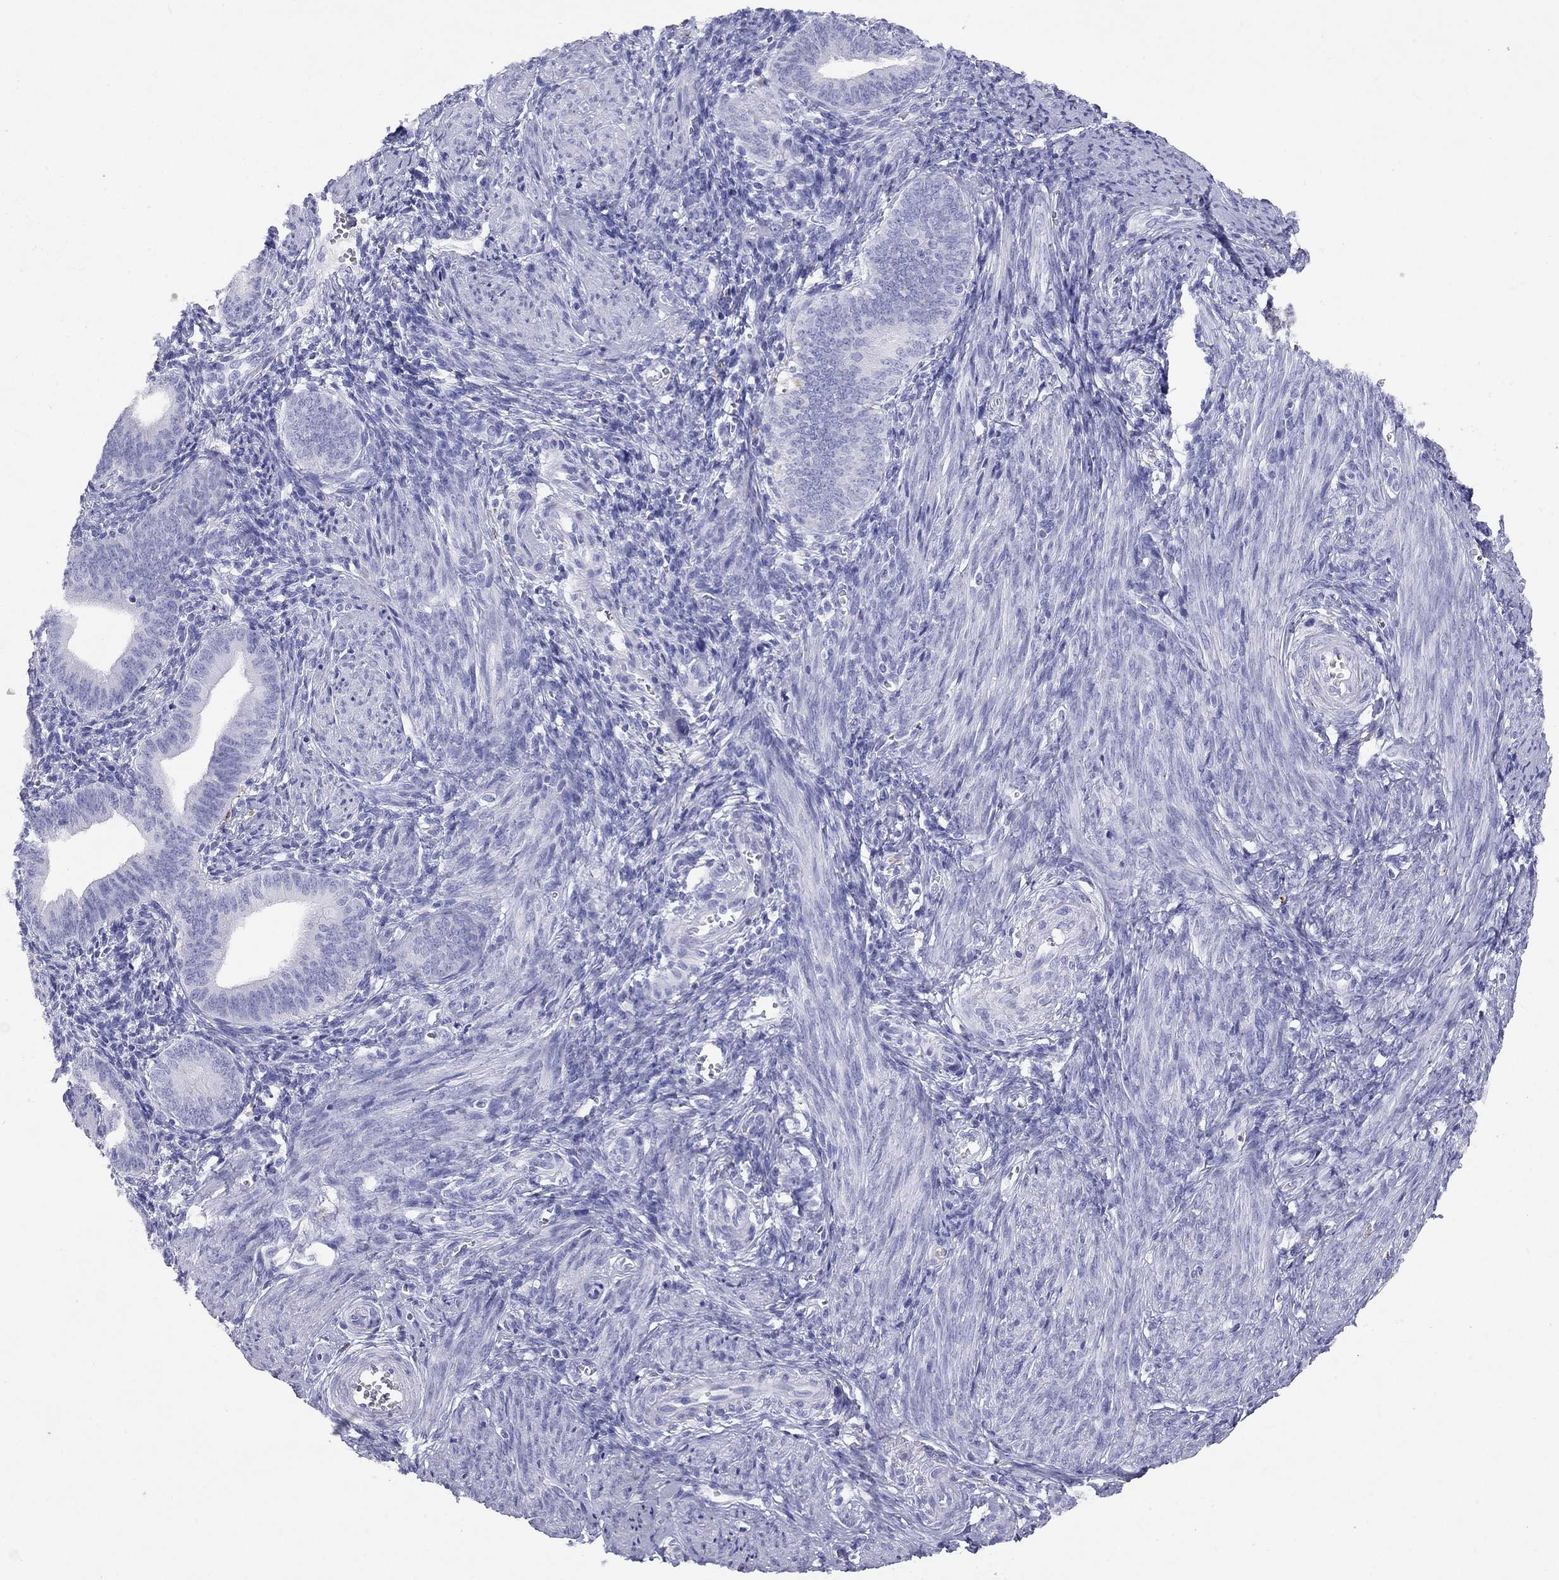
{"staining": {"intensity": "negative", "quantity": "none", "location": "none"}, "tissue": "endometrium", "cell_type": "Cells in endometrial stroma", "image_type": "normal", "snomed": [{"axis": "morphology", "description": "Normal tissue, NOS"}, {"axis": "topography", "description": "Endometrium"}], "caption": "This is a histopathology image of immunohistochemistry staining of unremarkable endometrium, which shows no expression in cells in endometrial stroma.", "gene": "HLA", "patient": {"sex": "female", "age": 42}}